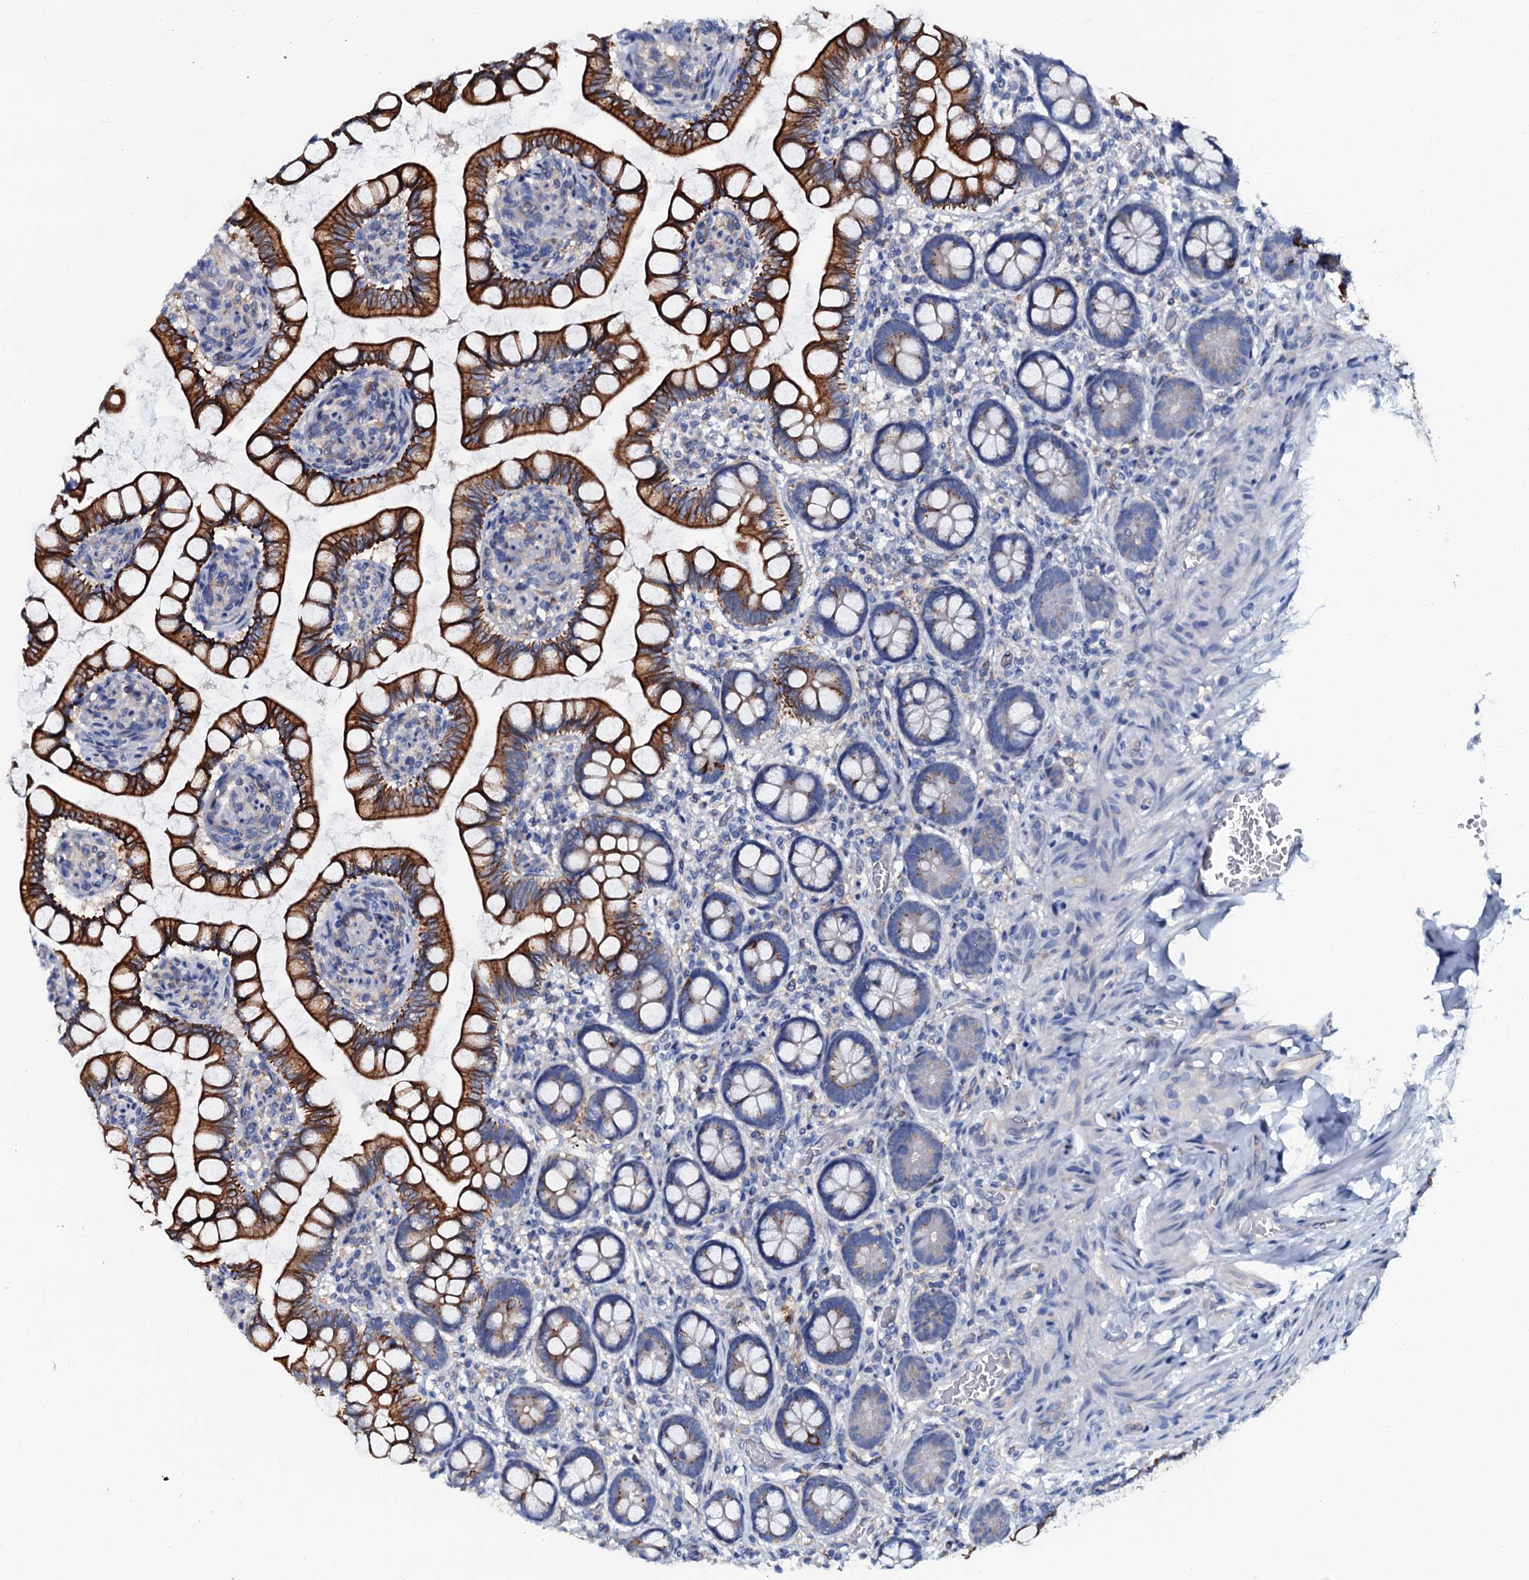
{"staining": {"intensity": "strong", "quantity": ">75%", "location": "cytoplasmic/membranous"}, "tissue": "small intestine", "cell_type": "Glandular cells", "image_type": "normal", "snomed": [{"axis": "morphology", "description": "Normal tissue, NOS"}, {"axis": "topography", "description": "Small intestine"}], "caption": "This image shows immunohistochemistry staining of normal small intestine, with high strong cytoplasmic/membranous positivity in approximately >75% of glandular cells.", "gene": "OTOL1", "patient": {"sex": "male", "age": 52}}